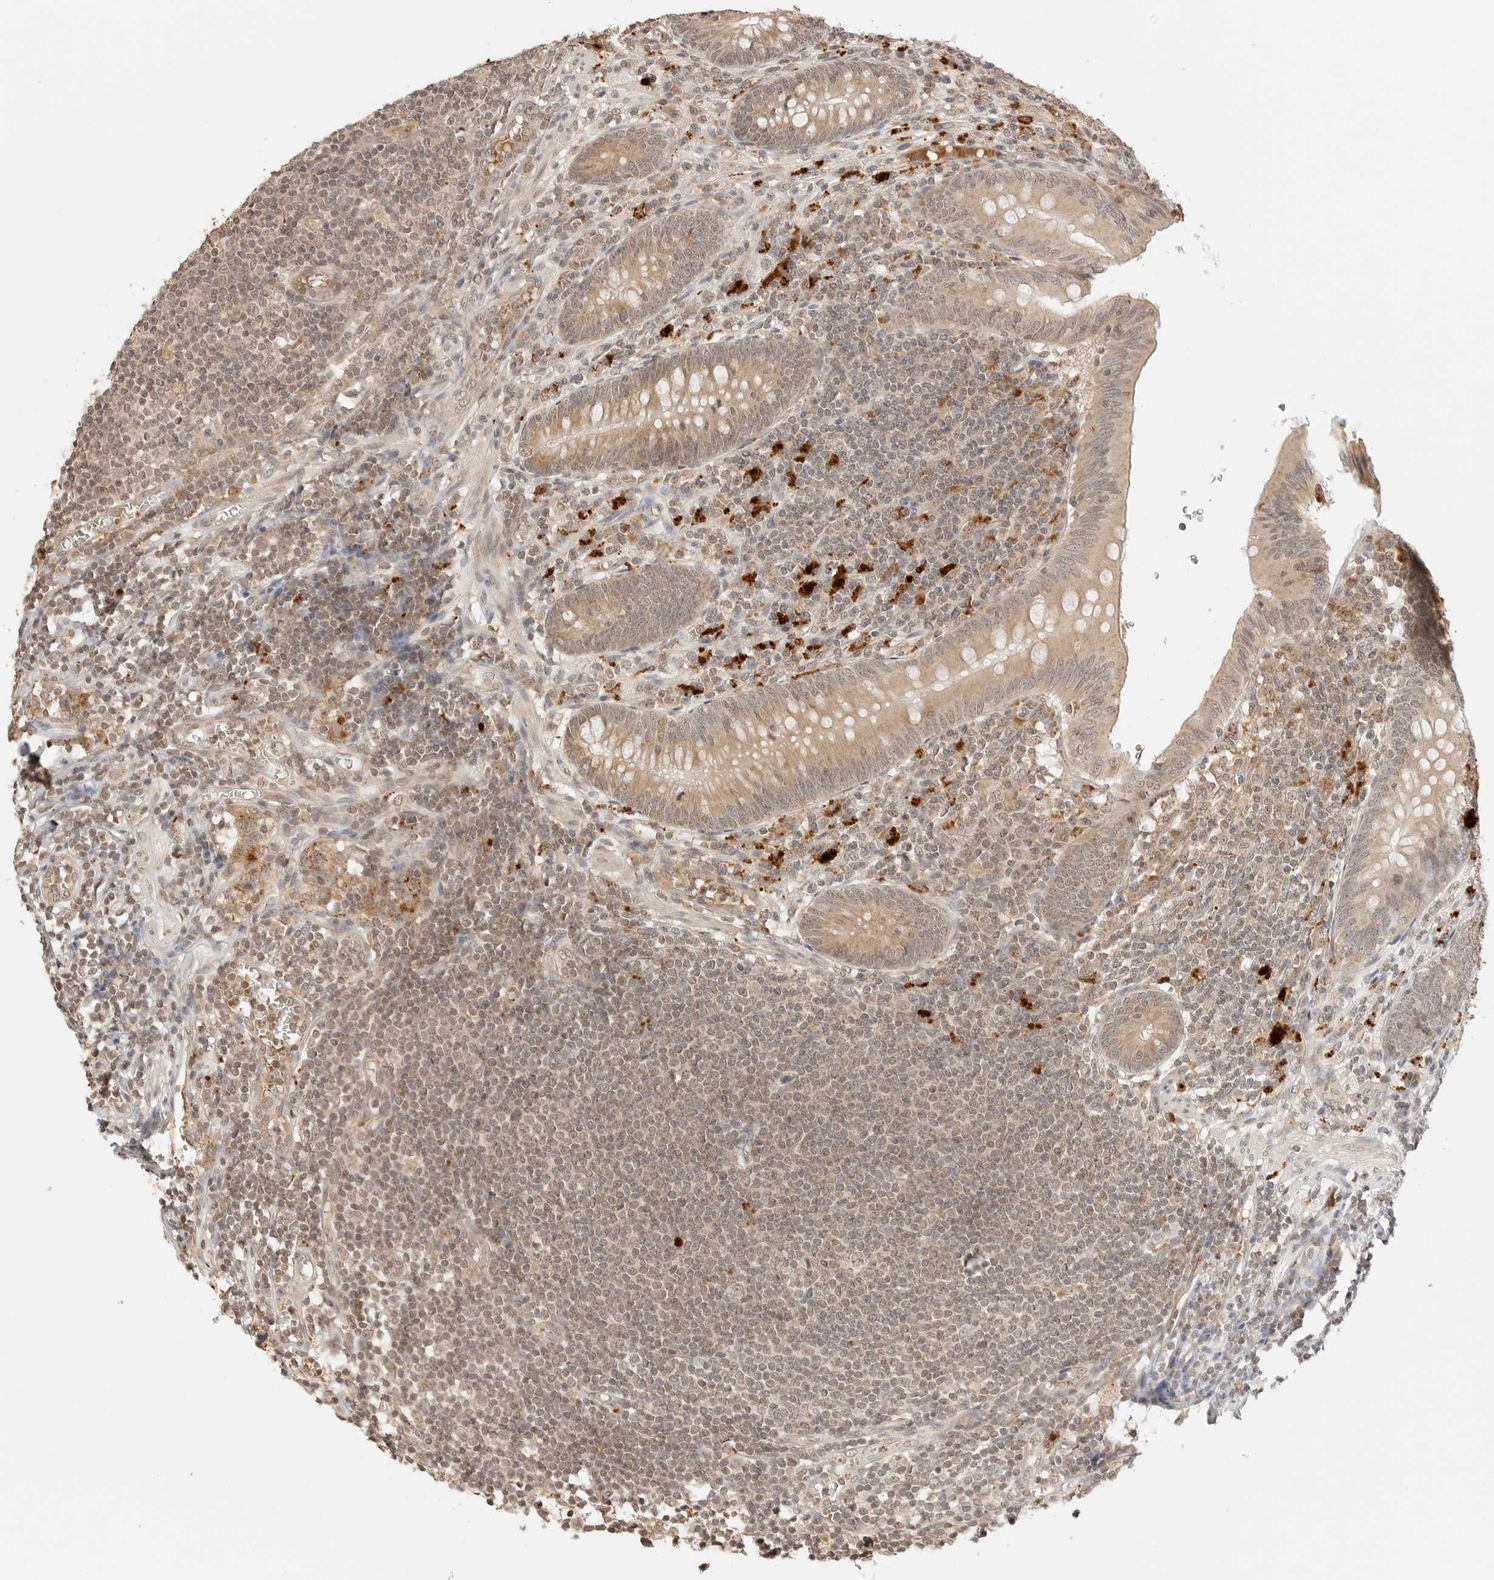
{"staining": {"intensity": "moderate", "quantity": ">75%", "location": "cytoplasmic/membranous,nuclear"}, "tissue": "appendix", "cell_type": "Glandular cells", "image_type": "normal", "snomed": [{"axis": "morphology", "description": "Normal tissue, NOS"}, {"axis": "morphology", "description": "Inflammation, NOS"}, {"axis": "topography", "description": "Appendix"}], "caption": "Immunohistochemistry (IHC) (DAB) staining of unremarkable human appendix demonstrates moderate cytoplasmic/membranous,nuclear protein expression in approximately >75% of glandular cells. The staining was performed using DAB (3,3'-diaminobenzidine) to visualize the protein expression in brown, while the nuclei were stained in blue with hematoxylin (Magnification: 20x).", "gene": "GPR34", "patient": {"sex": "male", "age": 46}}